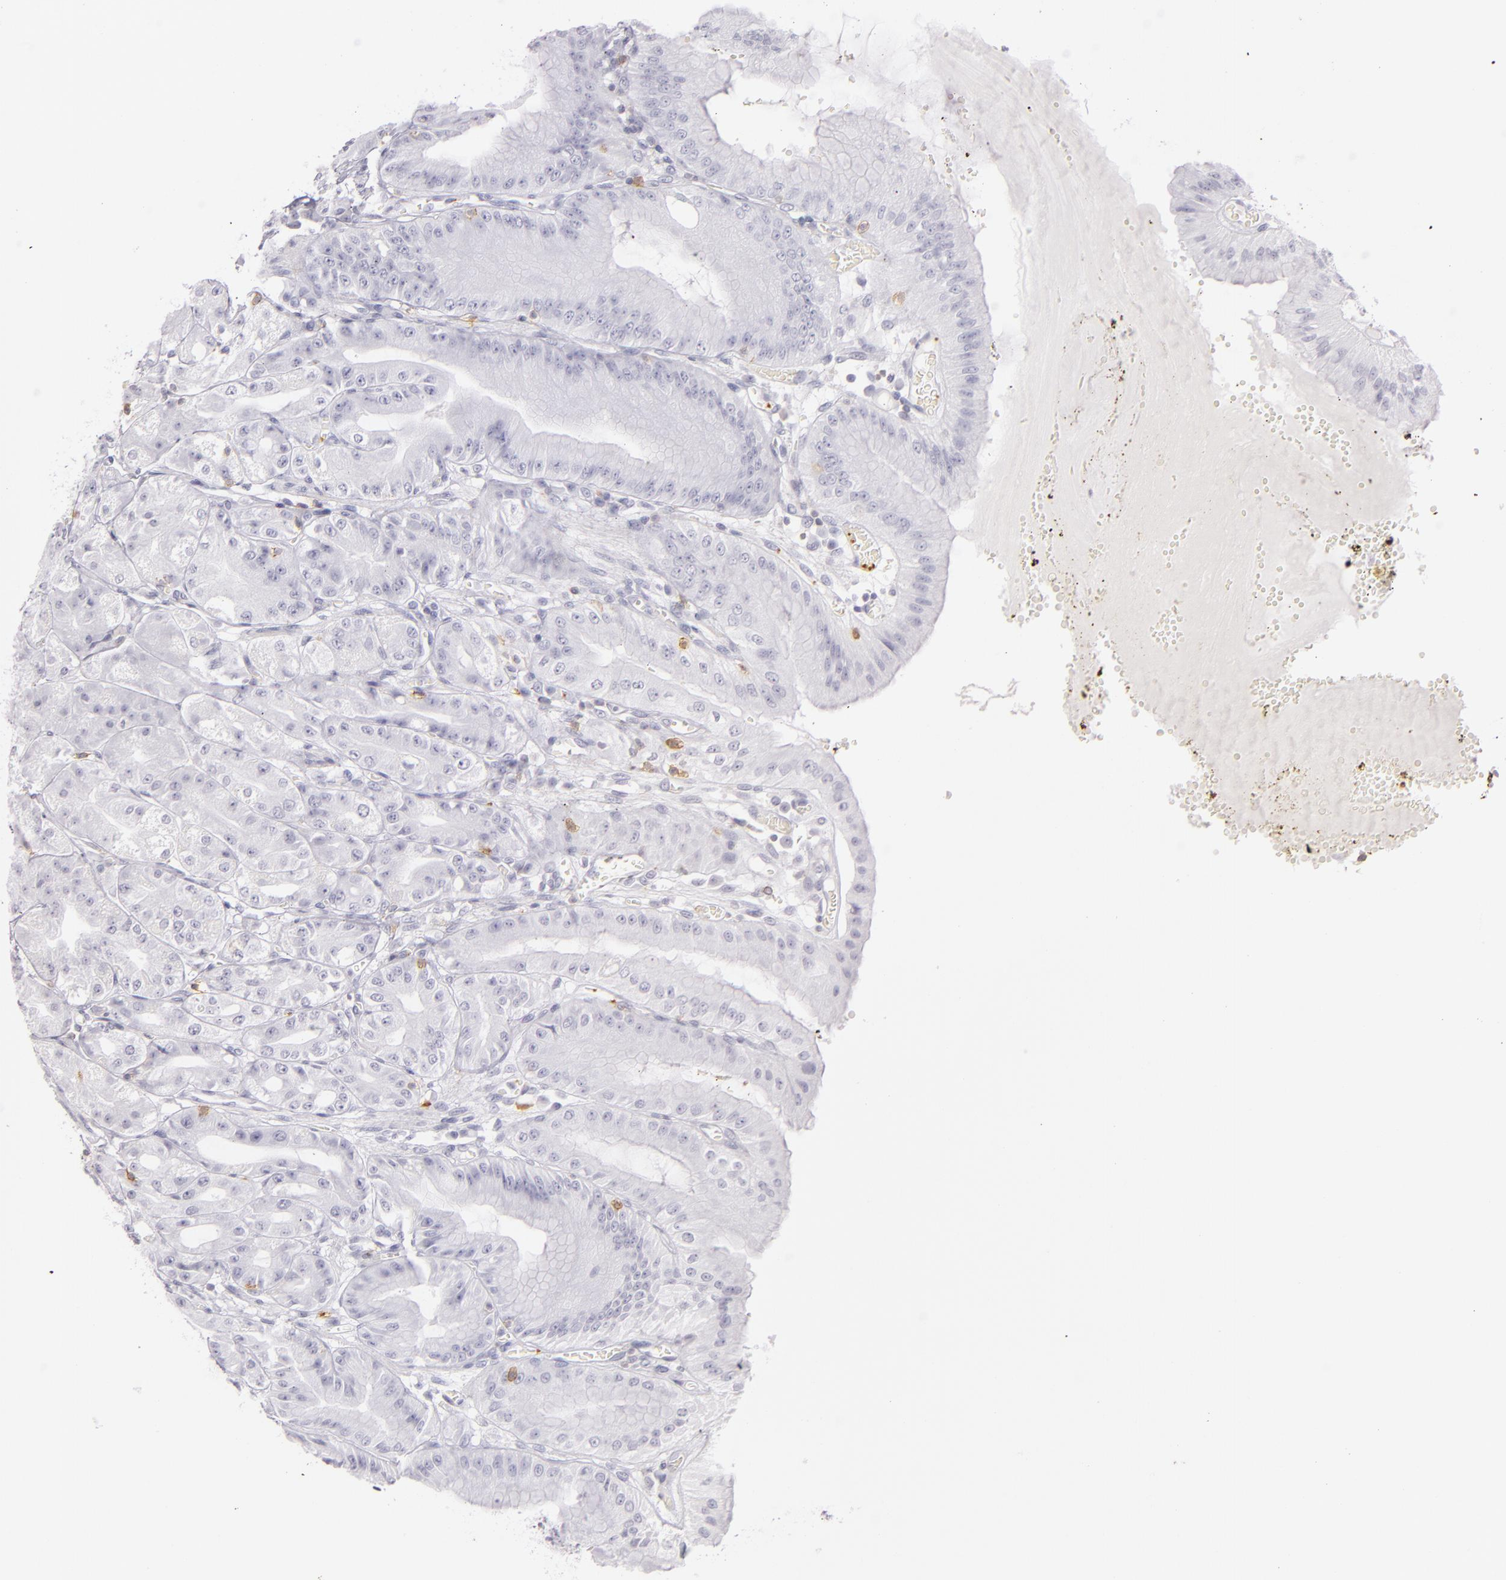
{"staining": {"intensity": "negative", "quantity": "none", "location": "none"}, "tissue": "stomach", "cell_type": "Glandular cells", "image_type": "normal", "snomed": [{"axis": "morphology", "description": "Normal tissue, NOS"}, {"axis": "topography", "description": "Stomach, lower"}], "caption": "This photomicrograph is of benign stomach stained with IHC to label a protein in brown with the nuclei are counter-stained blue. There is no staining in glandular cells.", "gene": "LAT", "patient": {"sex": "male", "age": 71}}